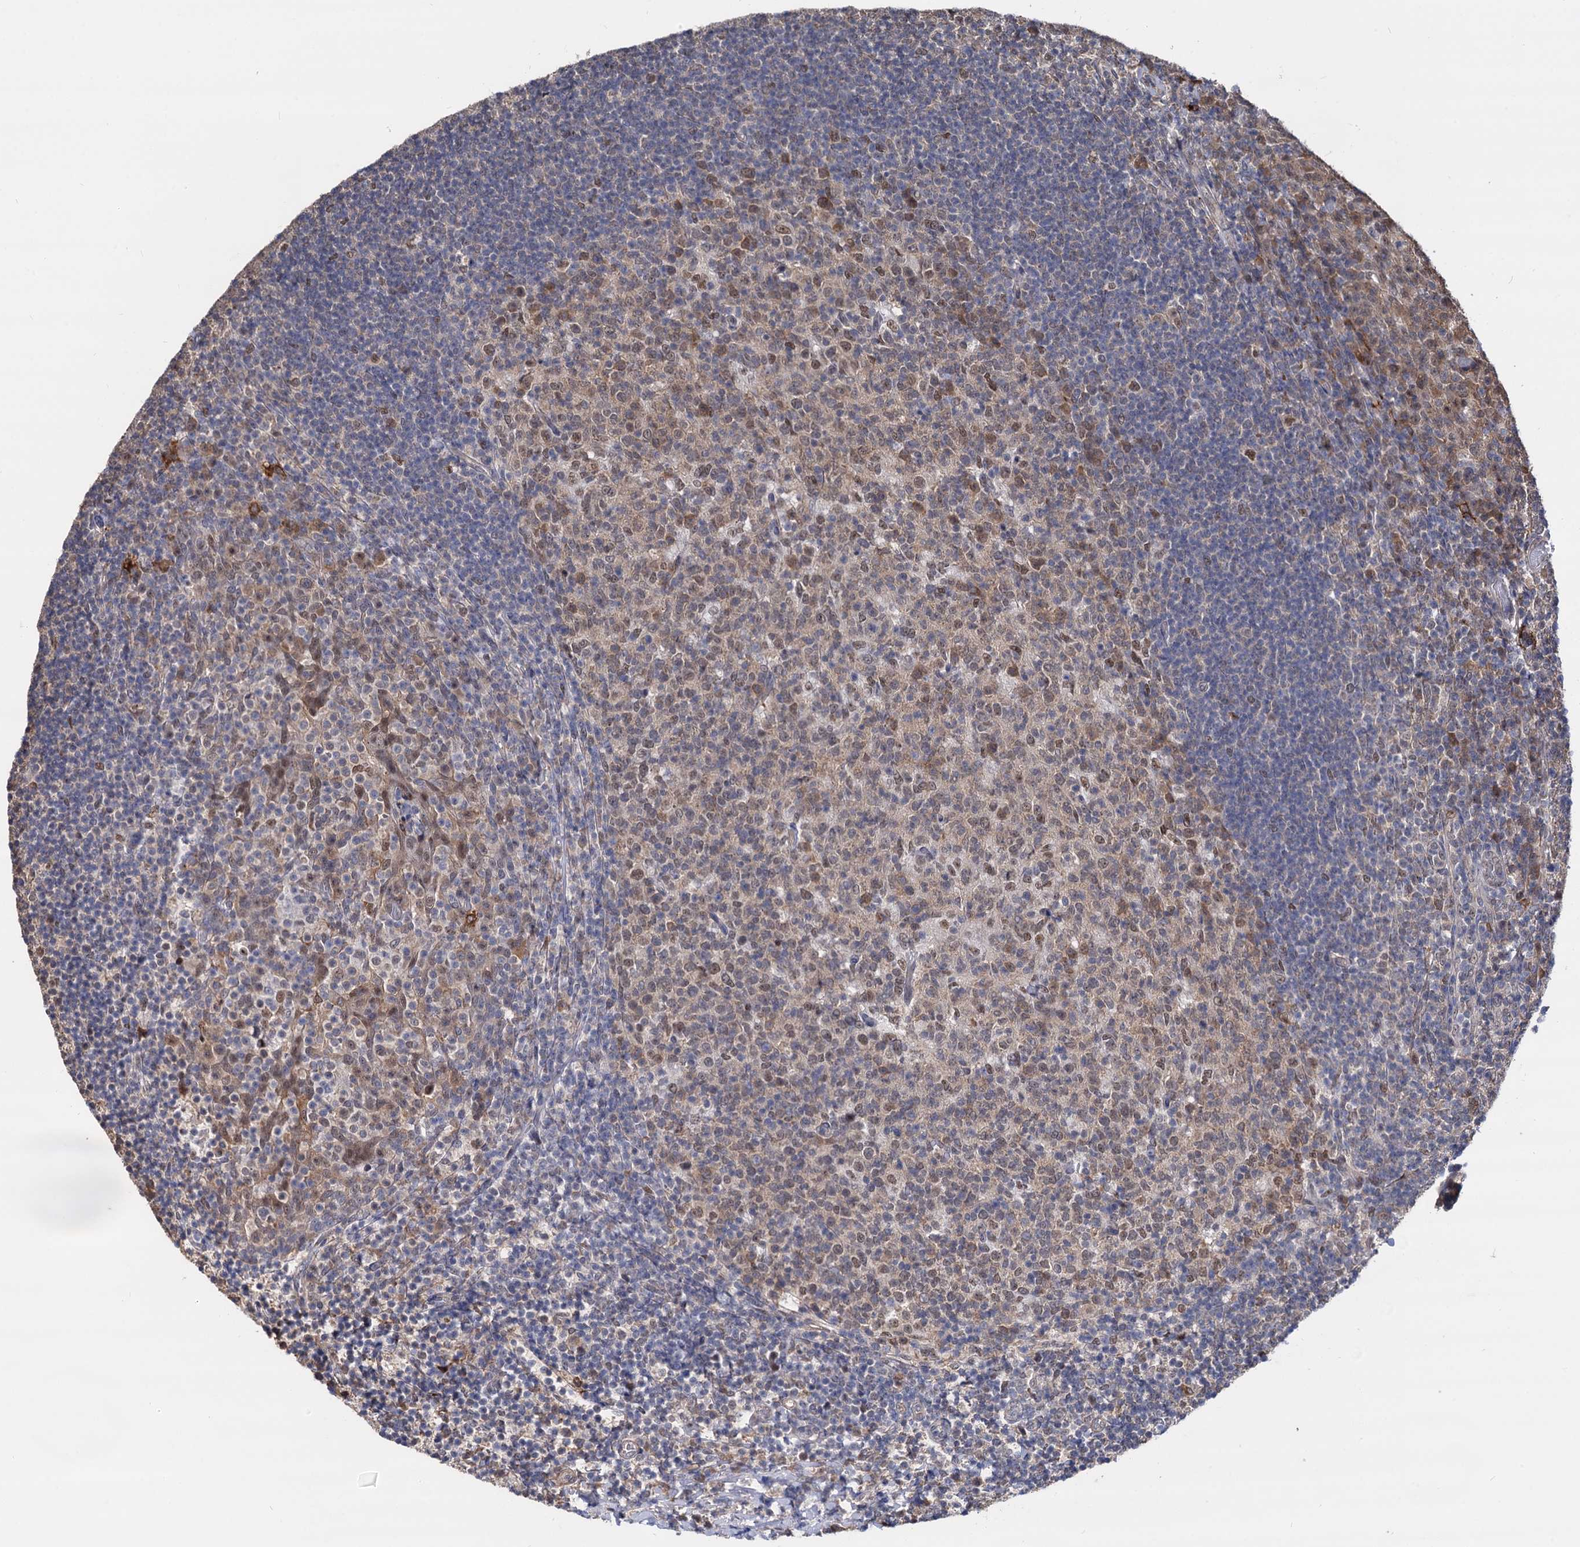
{"staining": {"intensity": "moderate", "quantity": "25%-75%", "location": "cytoplasmic/membranous,nuclear"}, "tissue": "tonsil", "cell_type": "Germinal center cells", "image_type": "normal", "snomed": [{"axis": "morphology", "description": "Normal tissue, NOS"}, {"axis": "topography", "description": "Tonsil"}], "caption": "A high-resolution photomicrograph shows immunohistochemistry staining of unremarkable tonsil, which demonstrates moderate cytoplasmic/membranous,nuclear expression in approximately 25%-75% of germinal center cells. Ihc stains the protein of interest in brown and the nuclei are stained blue.", "gene": "PSMD4", "patient": {"sex": "female", "age": 10}}